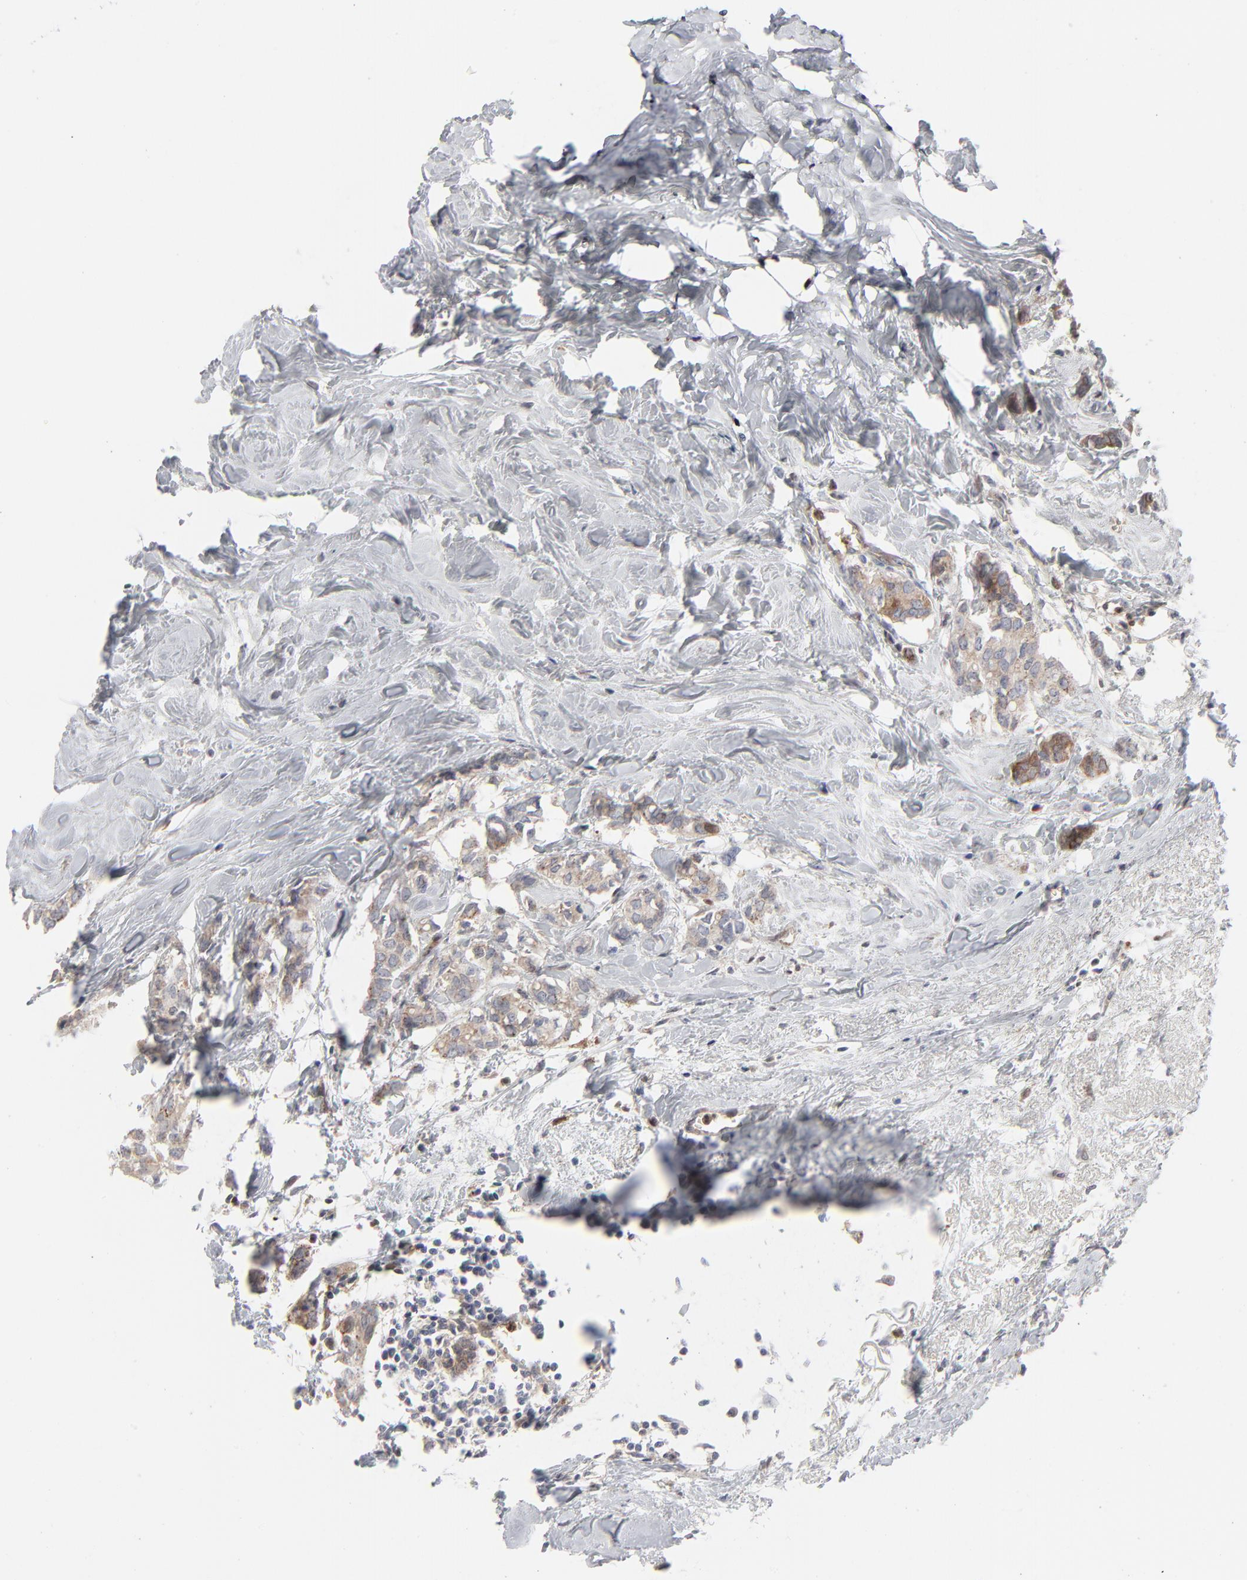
{"staining": {"intensity": "moderate", "quantity": "25%-75%", "location": "cytoplasmic/membranous"}, "tissue": "breast cancer", "cell_type": "Tumor cells", "image_type": "cancer", "snomed": [{"axis": "morphology", "description": "Duct carcinoma"}, {"axis": "topography", "description": "Breast"}], "caption": "DAB immunohistochemical staining of human breast infiltrating ductal carcinoma demonstrates moderate cytoplasmic/membranous protein expression in about 25%-75% of tumor cells.", "gene": "BID", "patient": {"sex": "female", "age": 84}}